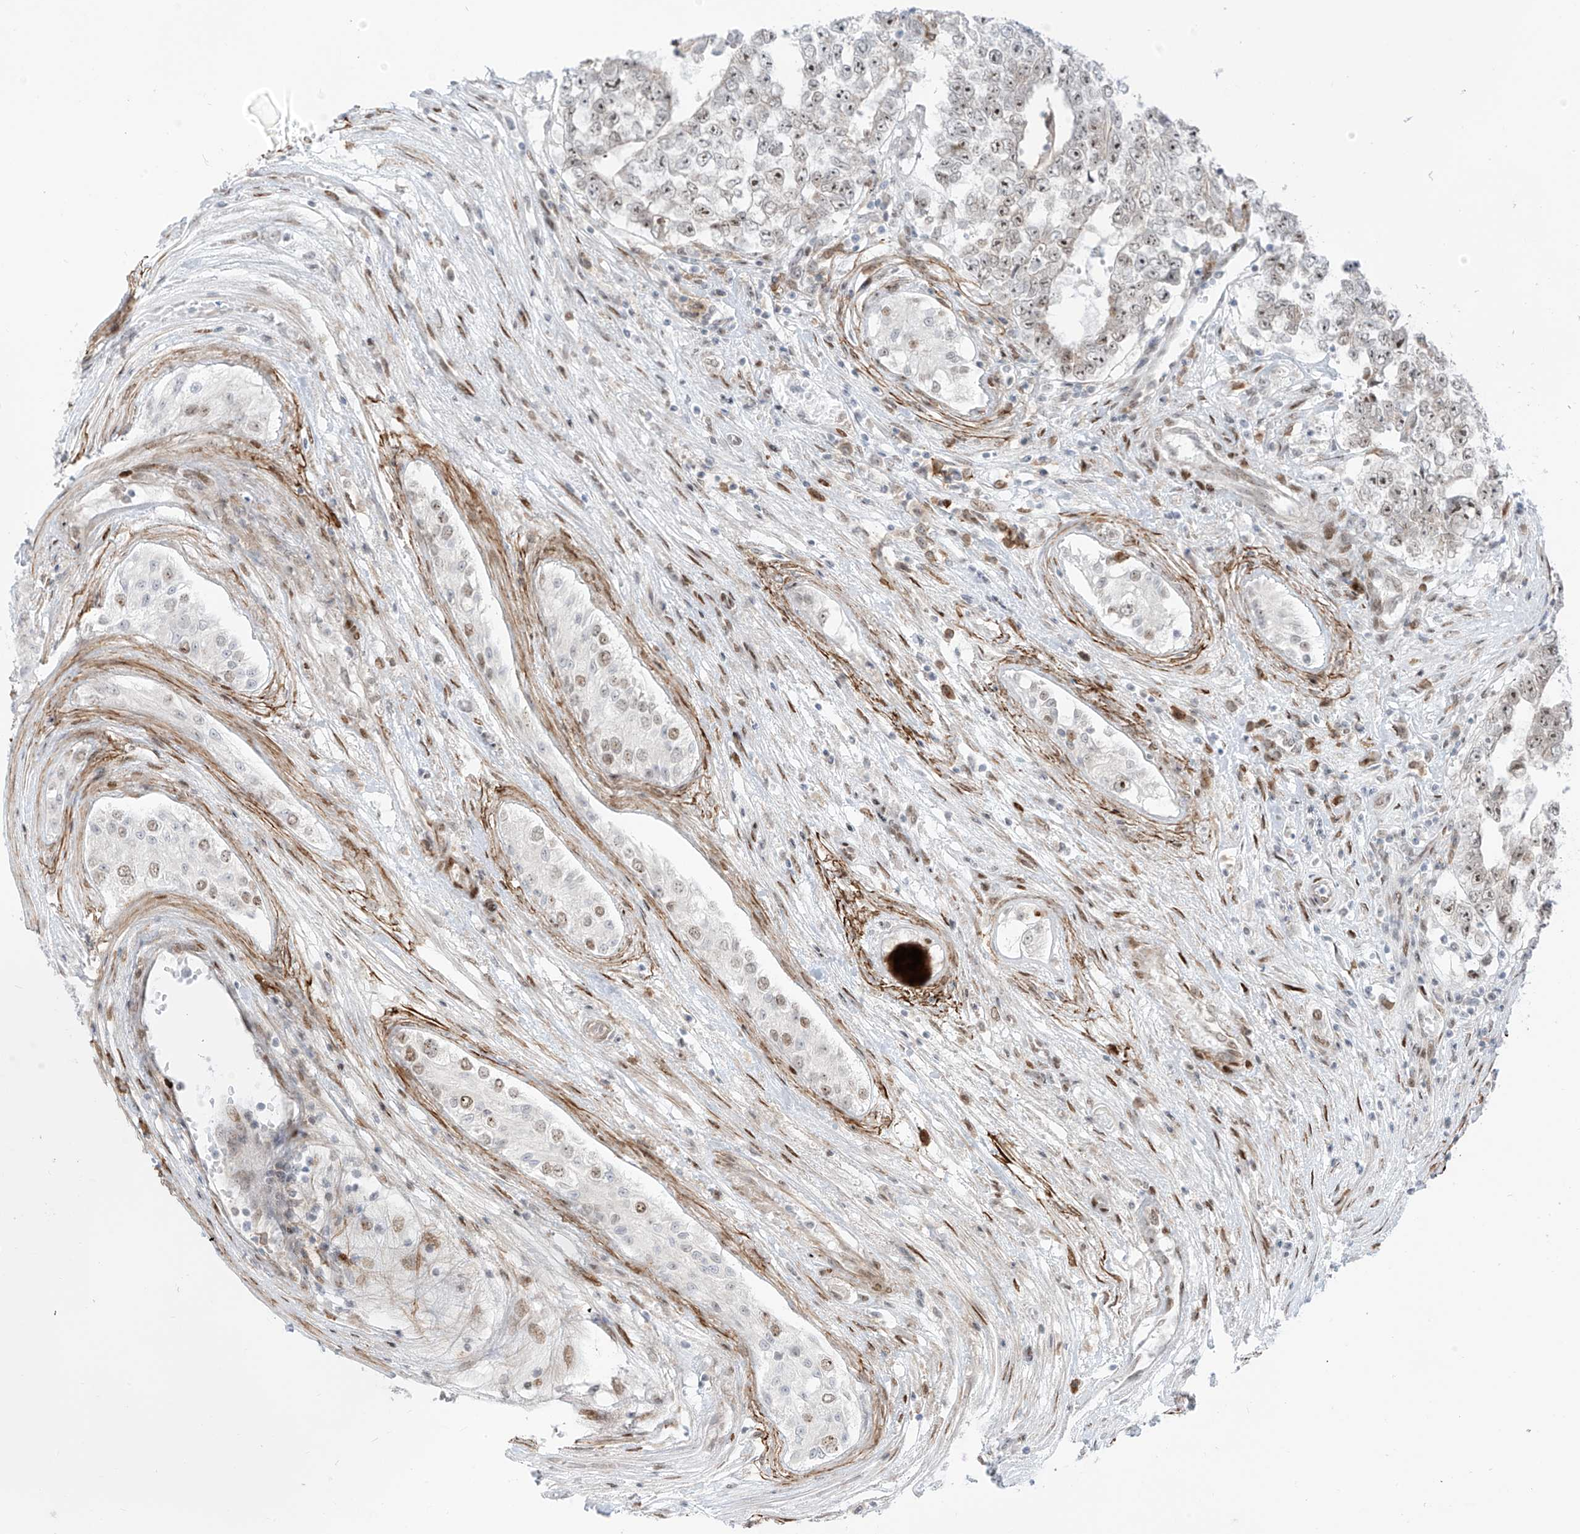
{"staining": {"intensity": "weak", "quantity": ">75%", "location": "nuclear"}, "tissue": "testis cancer", "cell_type": "Tumor cells", "image_type": "cancer", "snomed": [{"axis": "morphology", "description": "Carcinoma, Embryonal, NOS"}, {"axis": "topography", "description": "Testis"}], "caption": "Immunohistochemical staining of human testis cancer (embryonal carcinoma) demonstrates weak nuclear protein expression in about >75% of tumor cells.", "gene": "LIN9", "patient": {"sex": "male", "age": 25}}